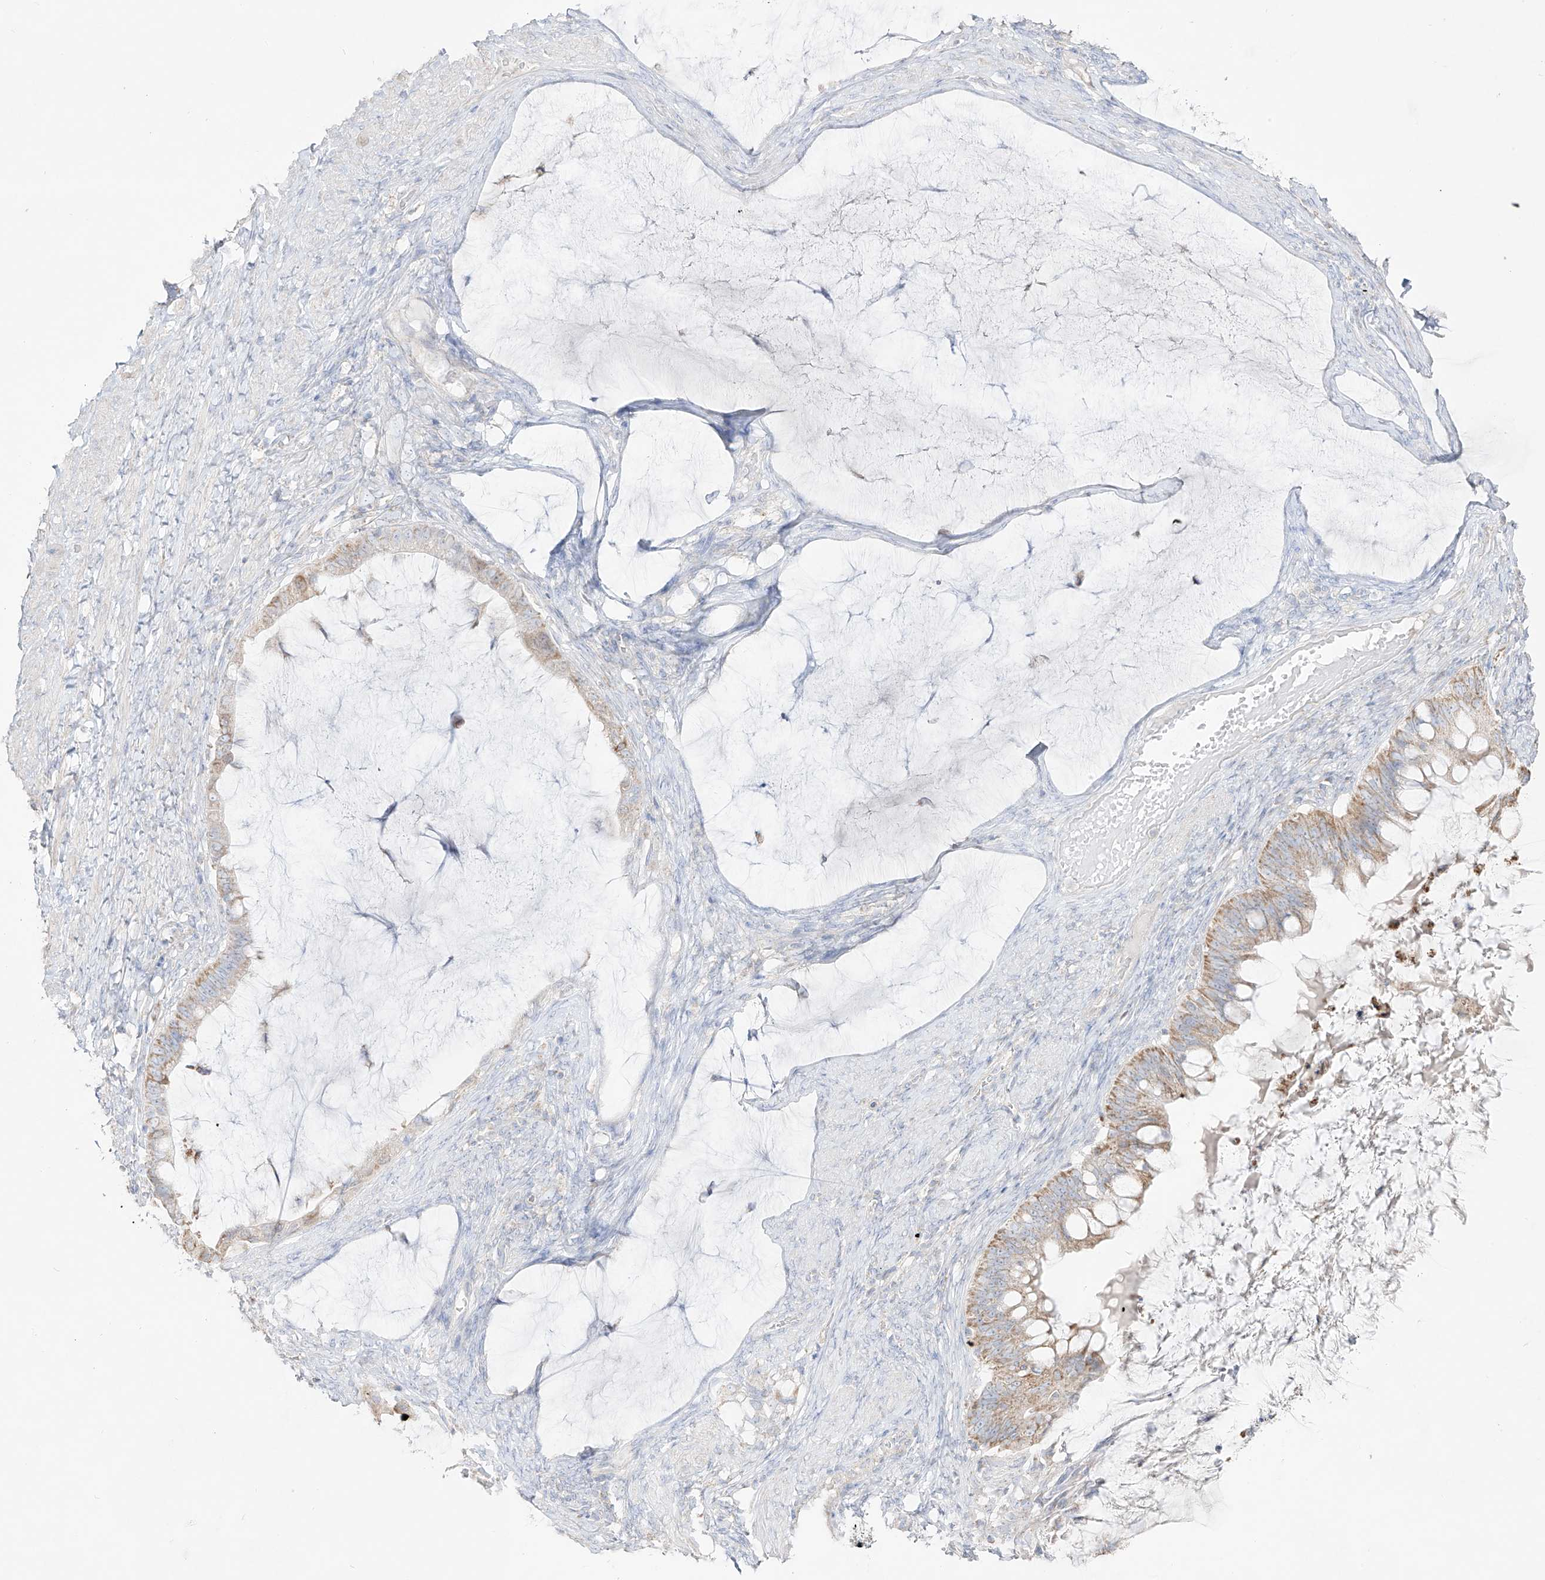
{"staining": {"intensity": "moderate", "quantity": ">75%", "location": "cytoplasmic/membranous"}, "tissue": "ovarian cancer", "cell_type": "Tumor cells", "image_type": "cancer", "snomed": [{"axis": "morphology", "description": "Cystadenocarcinoma, mucinous, NOS"}, {"axis": "topography", "description": "Ovary"}], "caption": "An immunohistochemistry histopathology image of tumor tissue is shown. Protein staining in brown highlights moderate cytoplasmic/membranous positivity in mucinous cystadenocarcinoma (ovarian) within tumor cells.", "gene": "RCHY1", "patient": {"sex": "female", "age": 61}}